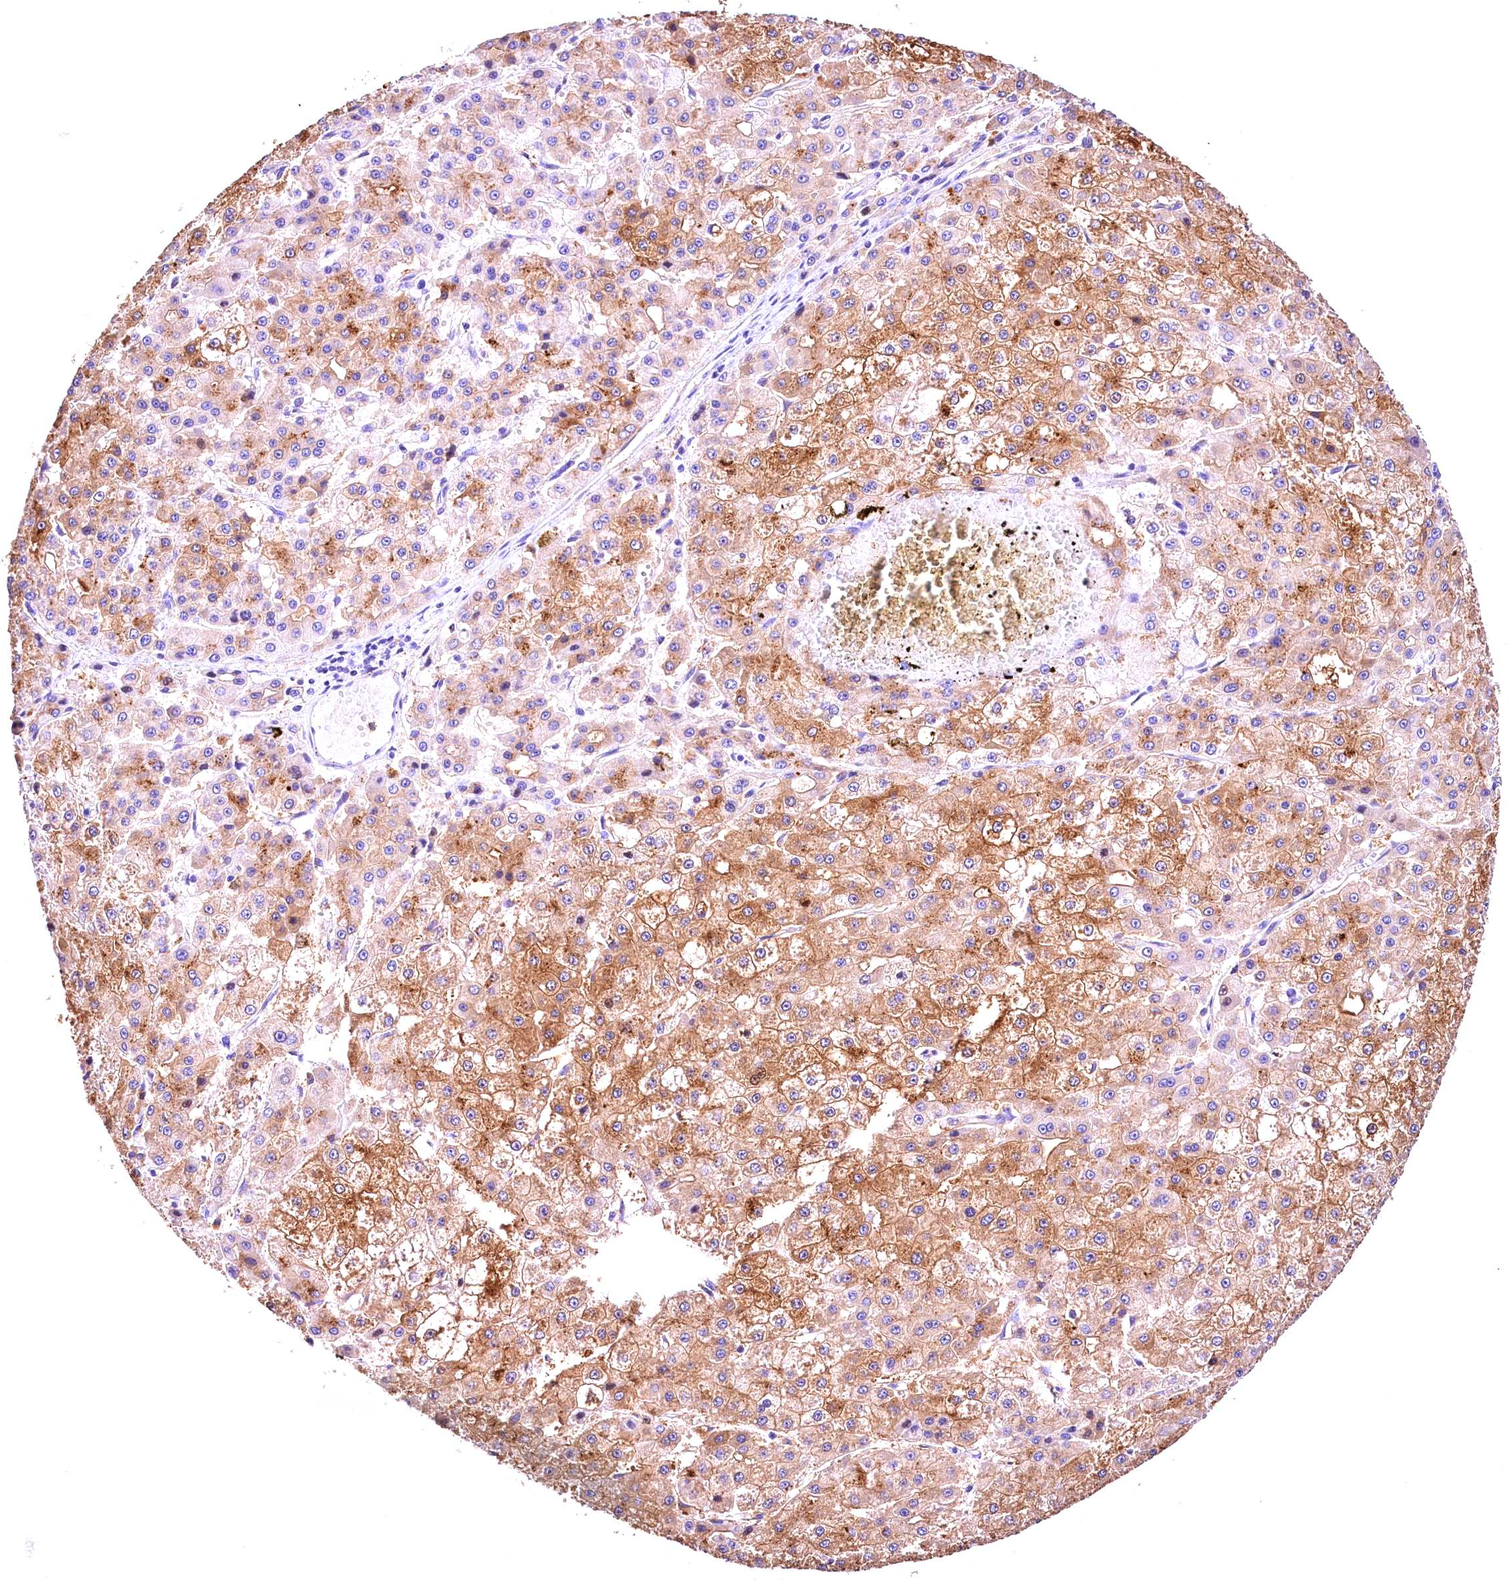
{"staining": {"intensity": "moderate", "quantity": "25%-75%", "location": "cytoplasmic/membranous"}, "tissue": "liver cancer", "cell_type": "Tumor cells", "image_type": "cancer", "snomed": [{"axis": "morphology", "description": "Carcinoma, Hepatocellular, NOS"}, {"axis": "topography", "description": "Liver"}], "caption": "A histopathology image of human liver hepatocellular carcinoma stained for a protein reveals moderate cytoplasmic/membranous brown staining in tumor cells.", "gene": "ARMC6", "patient": {"sex": "male", "age": 47}}